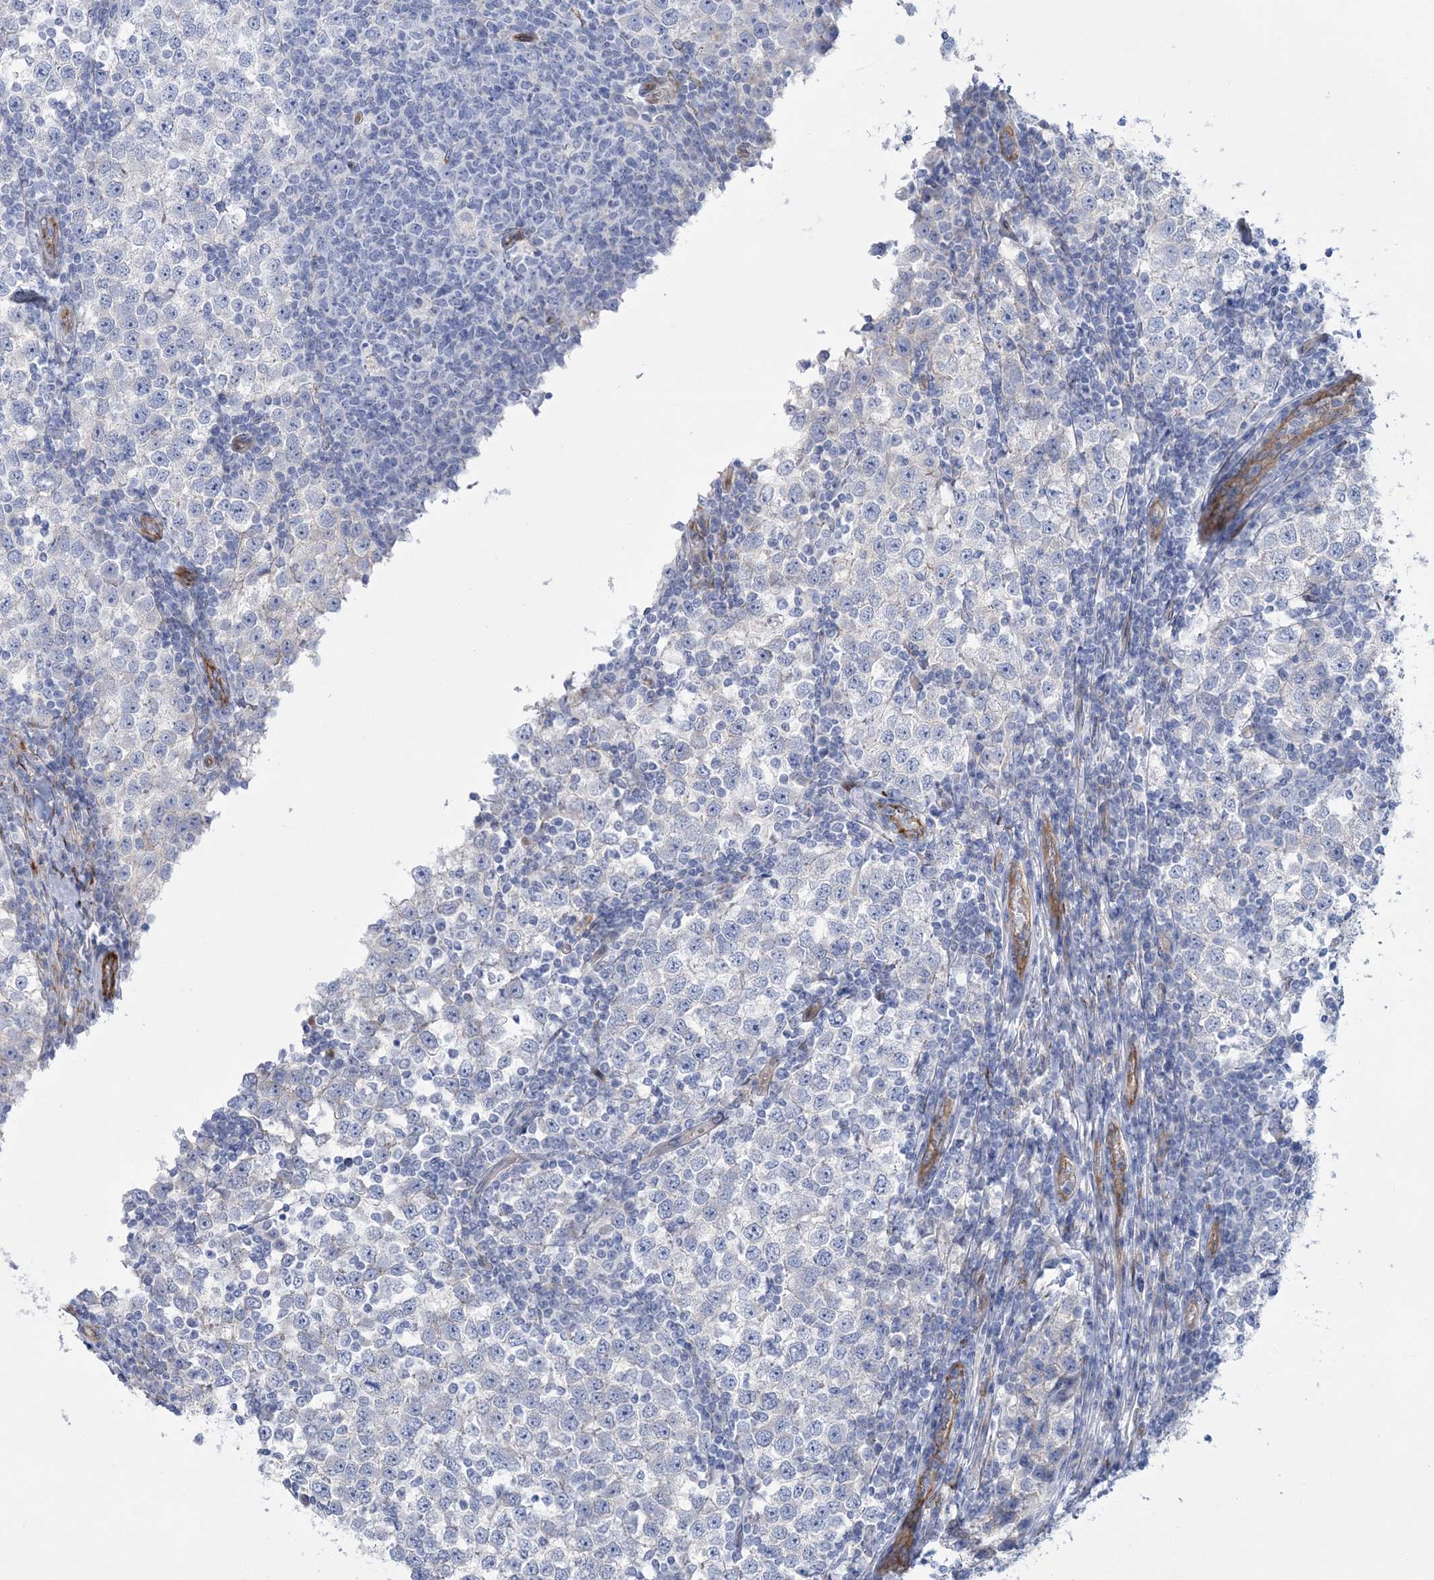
{"staining": {"intensity": "negative", "quantity": "none", "location": "none"}, "tissue": "testis cancer", "cell_type": "Tumor cells", "image_type": "cancer", "snomed": [{"axis": "morphology", "description": "Seminoma, NOS"}, {"axis": "topography", "description": "Testis"}], "caption": "A high-resolution photomicrograph shows immunohistochemistry staining of testis seminoma, which demonstrates no significant positivity in tumor cells.", "gene": "RAB11FIP5", "patient": {"sex": "male", "age": 65}}